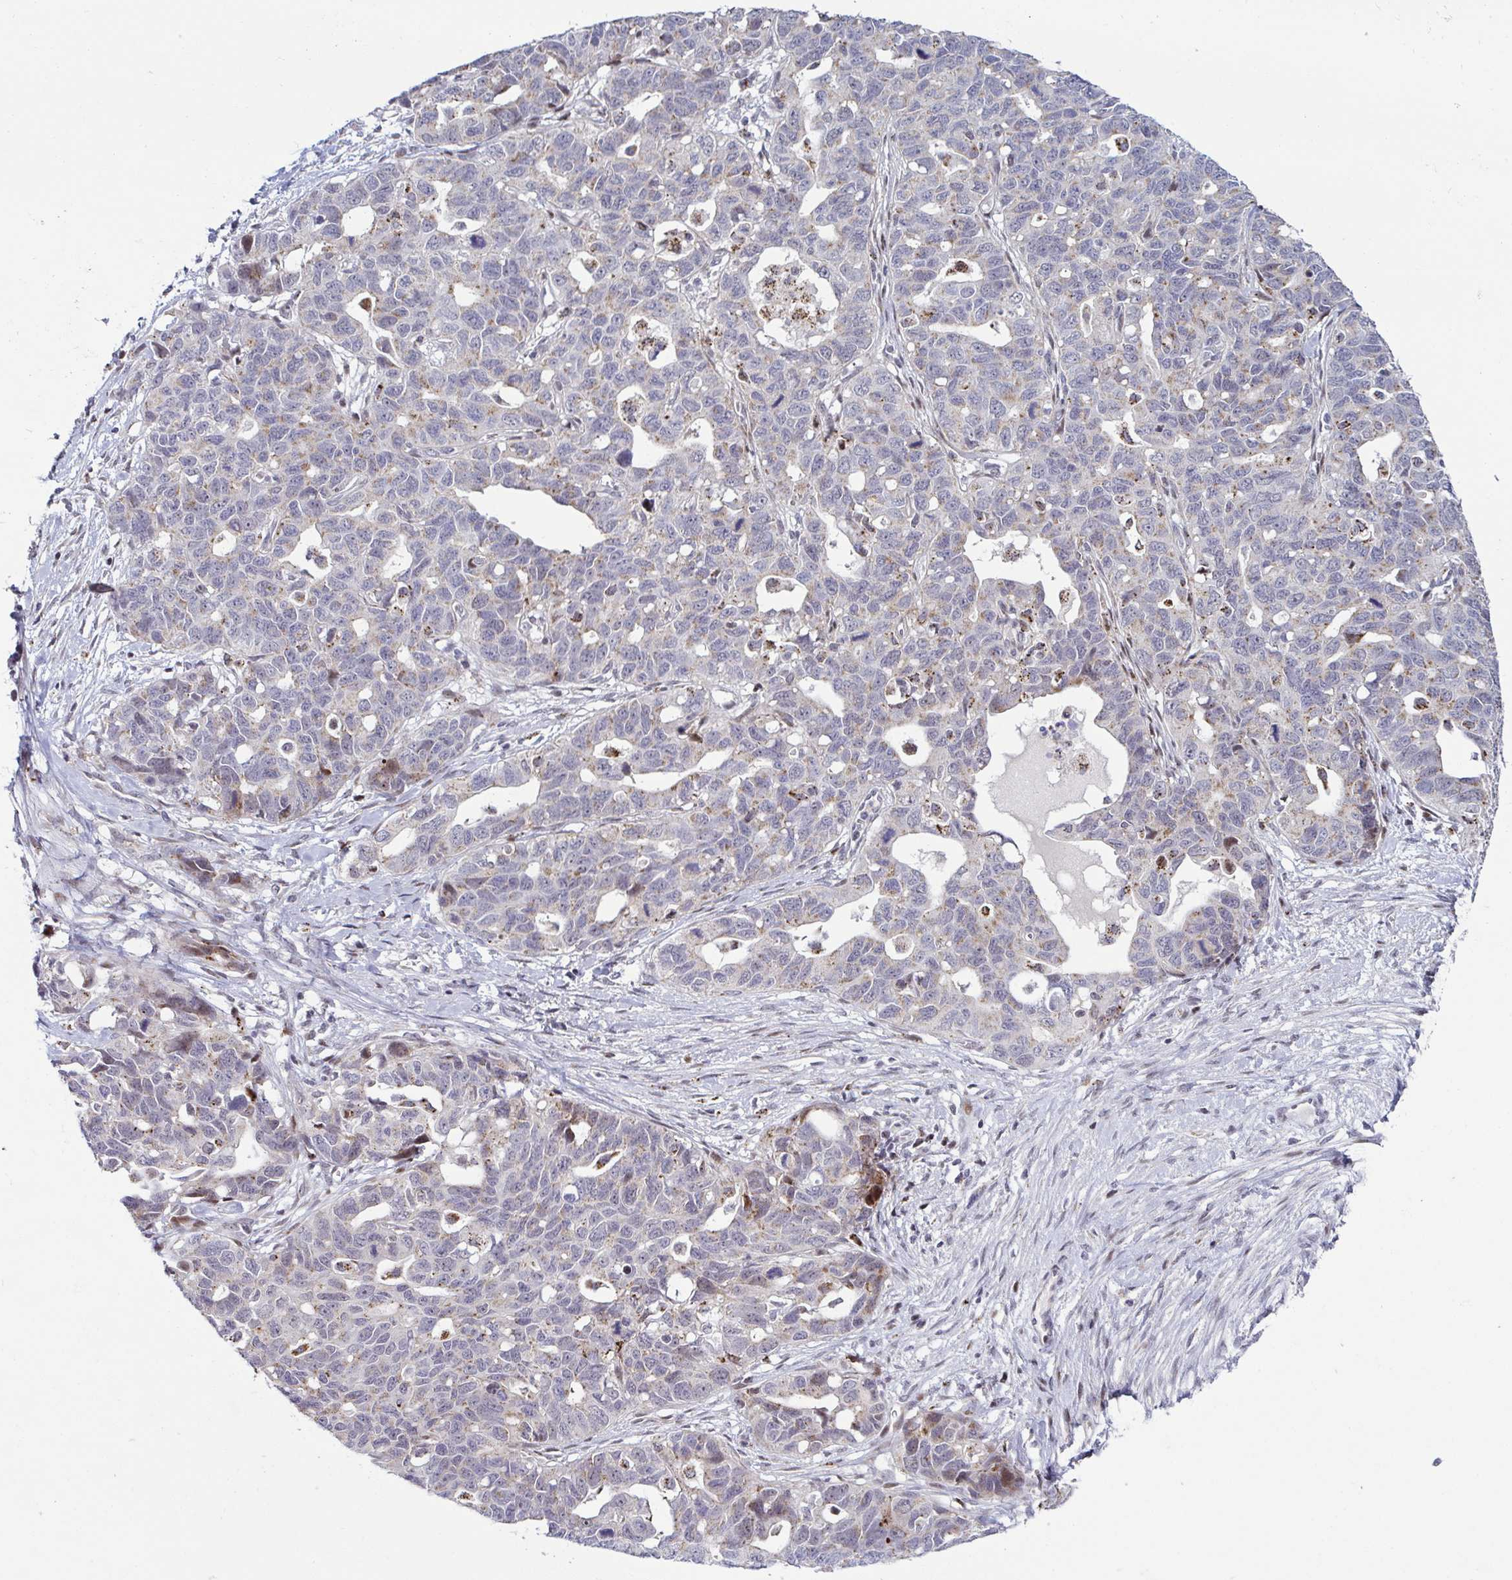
{"staining": {"intensity": "moderate", "quantity": "25%-75%", "location": "cytoplasmic/membranous"}, "tissue": "ovarian cancer", "cell_type": "Tumor cells", "image_type": "cancer", "snomed": [{"axis": "morphology", "description": "Cystadenocarcinoma, serous, NOS"}, {"axis": "topography", "description": "Ovary"}], "caption": "Immunohistochemical staining of human ovarian serous cystadenocarcinoma exhibits moderate cytoplasmic/membranous protein expression in approximately 25%-75% of tumor cells. Immunohistochemistry (ihc) stains the protein in brown and the nuclei are stained blue.", "gene": "DZIP1", "patient": {"sex": "female", "age": 69}}